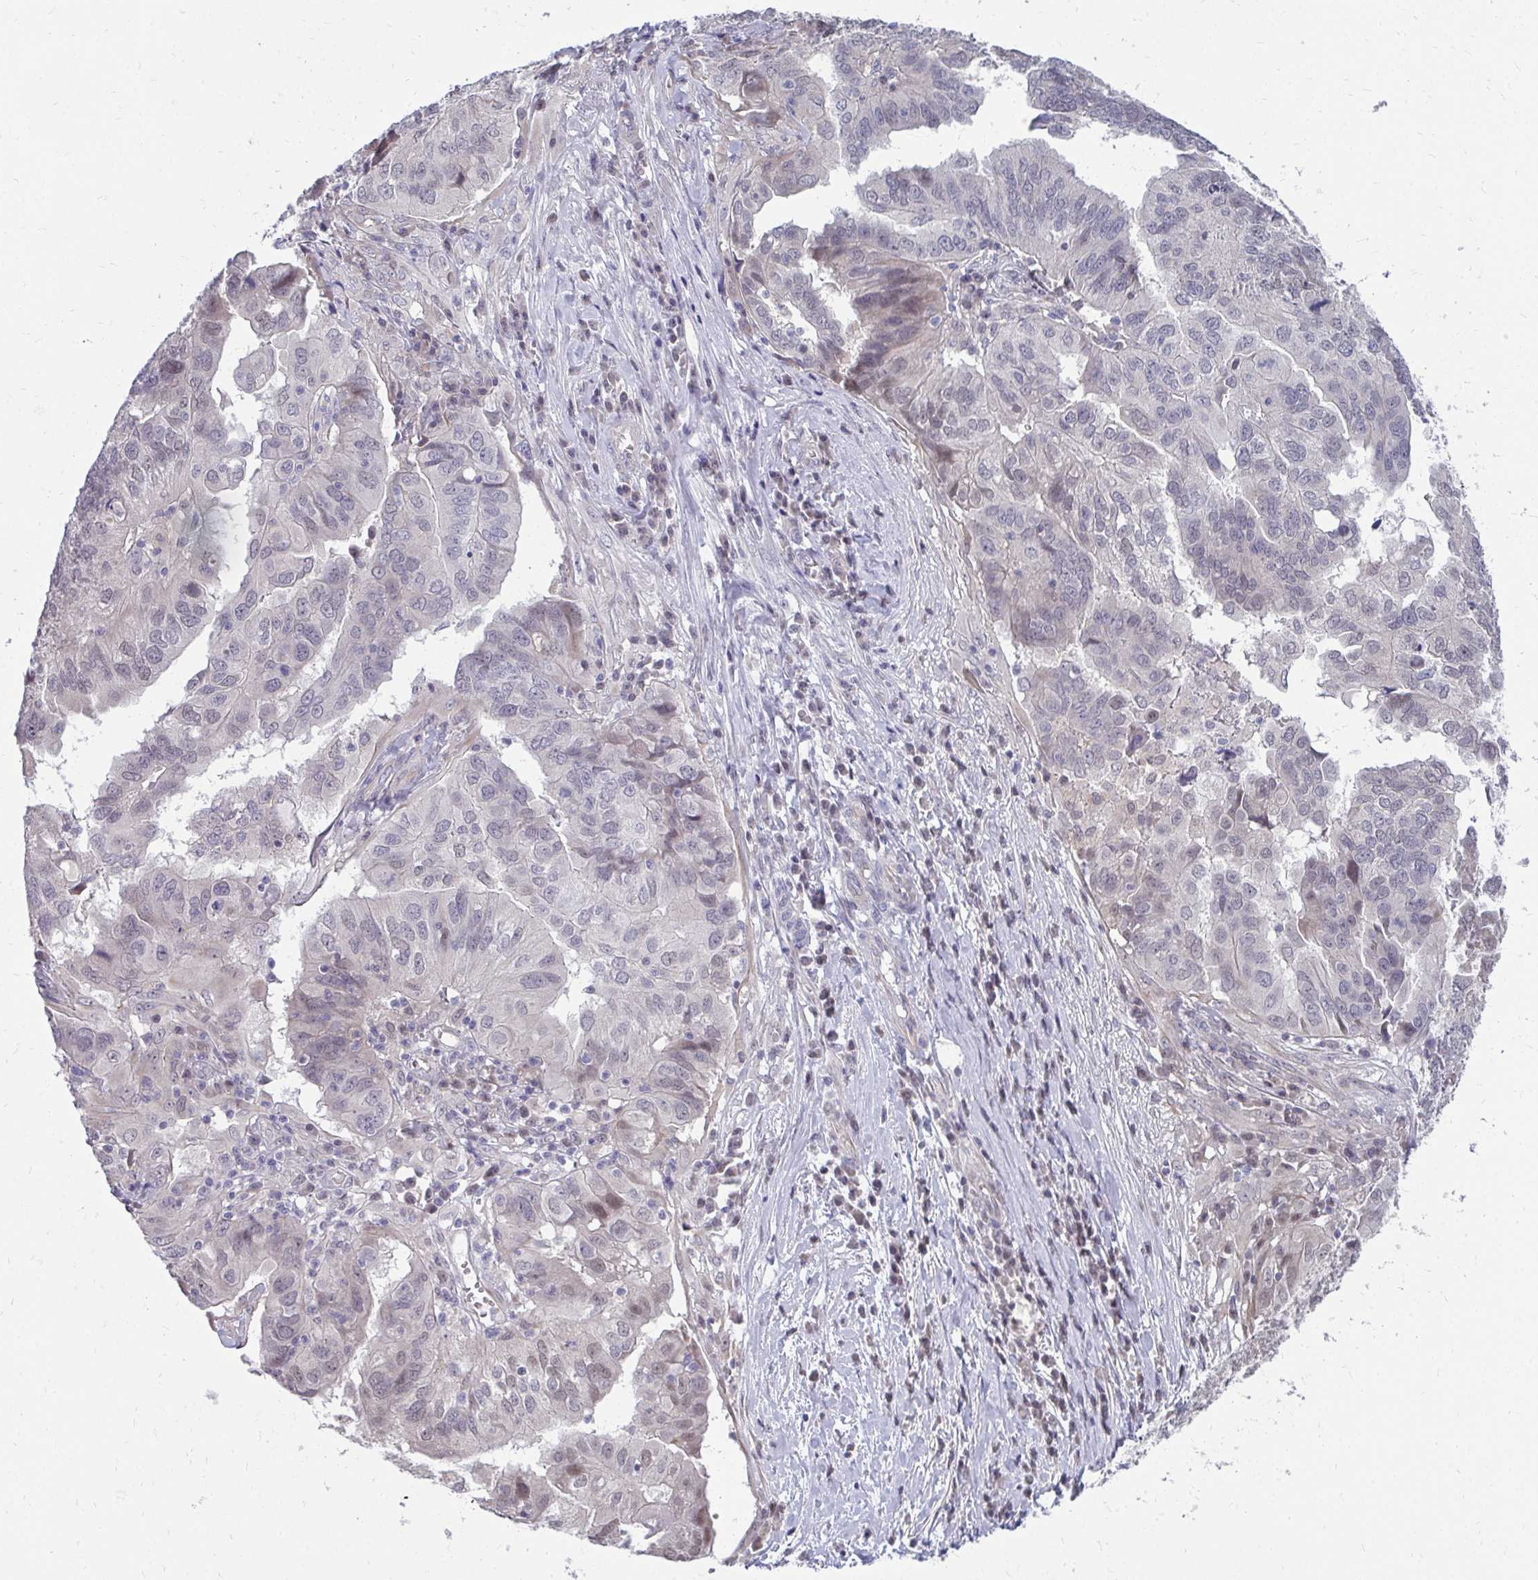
{"staining": {"intensity": "negative", "quantity": "none", "location": "none"}, "tissue": "ovarian cancer", "cell_type": "Tumor cells", "image_type": "cancer", "snomed": [{"axis": "morphology", "description": "Cystadenocarcinoma, serous, NOS"}, {"axis": "topography", "description": "Ovary"}], "caption": "IHC of human ovarian serous cystadenocarcinoma reveals no staining in tumor cells.", "gene": "MROH8", "patient": {"sex": "female", "age": 79}}